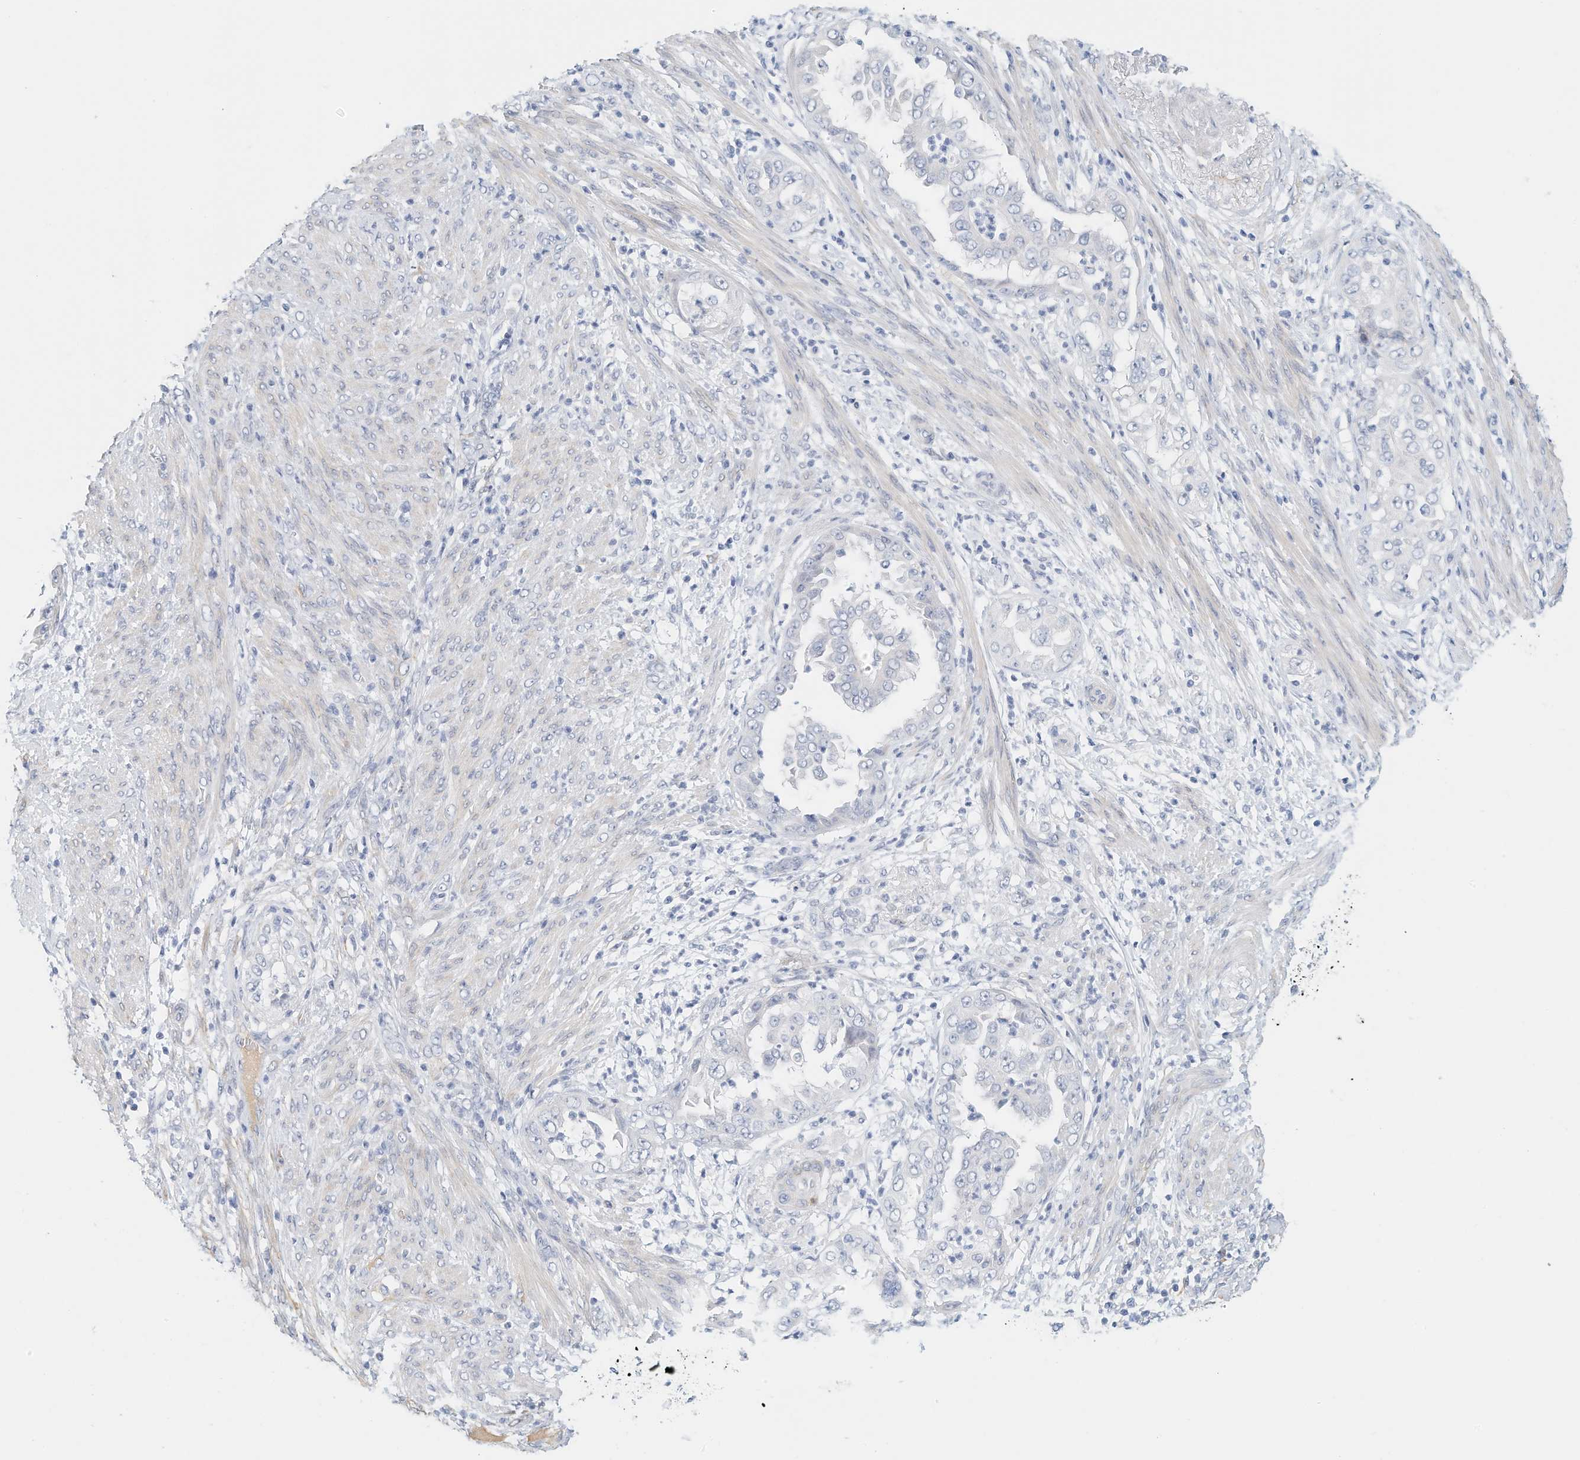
{"staining": {"intensity": "negative", "quantity": "none", "location": "none"}, "tissue": "endometrial cancer", "cell_type": "Tumor cells", "image_type": "cancer", "snomed": [{"axis": "morphology", "description": "Adenocarcinoma, NOS"}, {"axis": "topography", "description": "Endometrium"}], "caption": "A photomicrograph of human endometrial cancer (adenocarcinoma) is negative for staining in tumor cells. Brightfield microscopy of immunohistochemistry (IHC) stained with DAB (3,3'-diaminobenzidine) (brown) and hematoxylin (blue), captured at high magnification.", "gene": "ARHGAP28", "patient": {"sex": "female", "age": 85}}